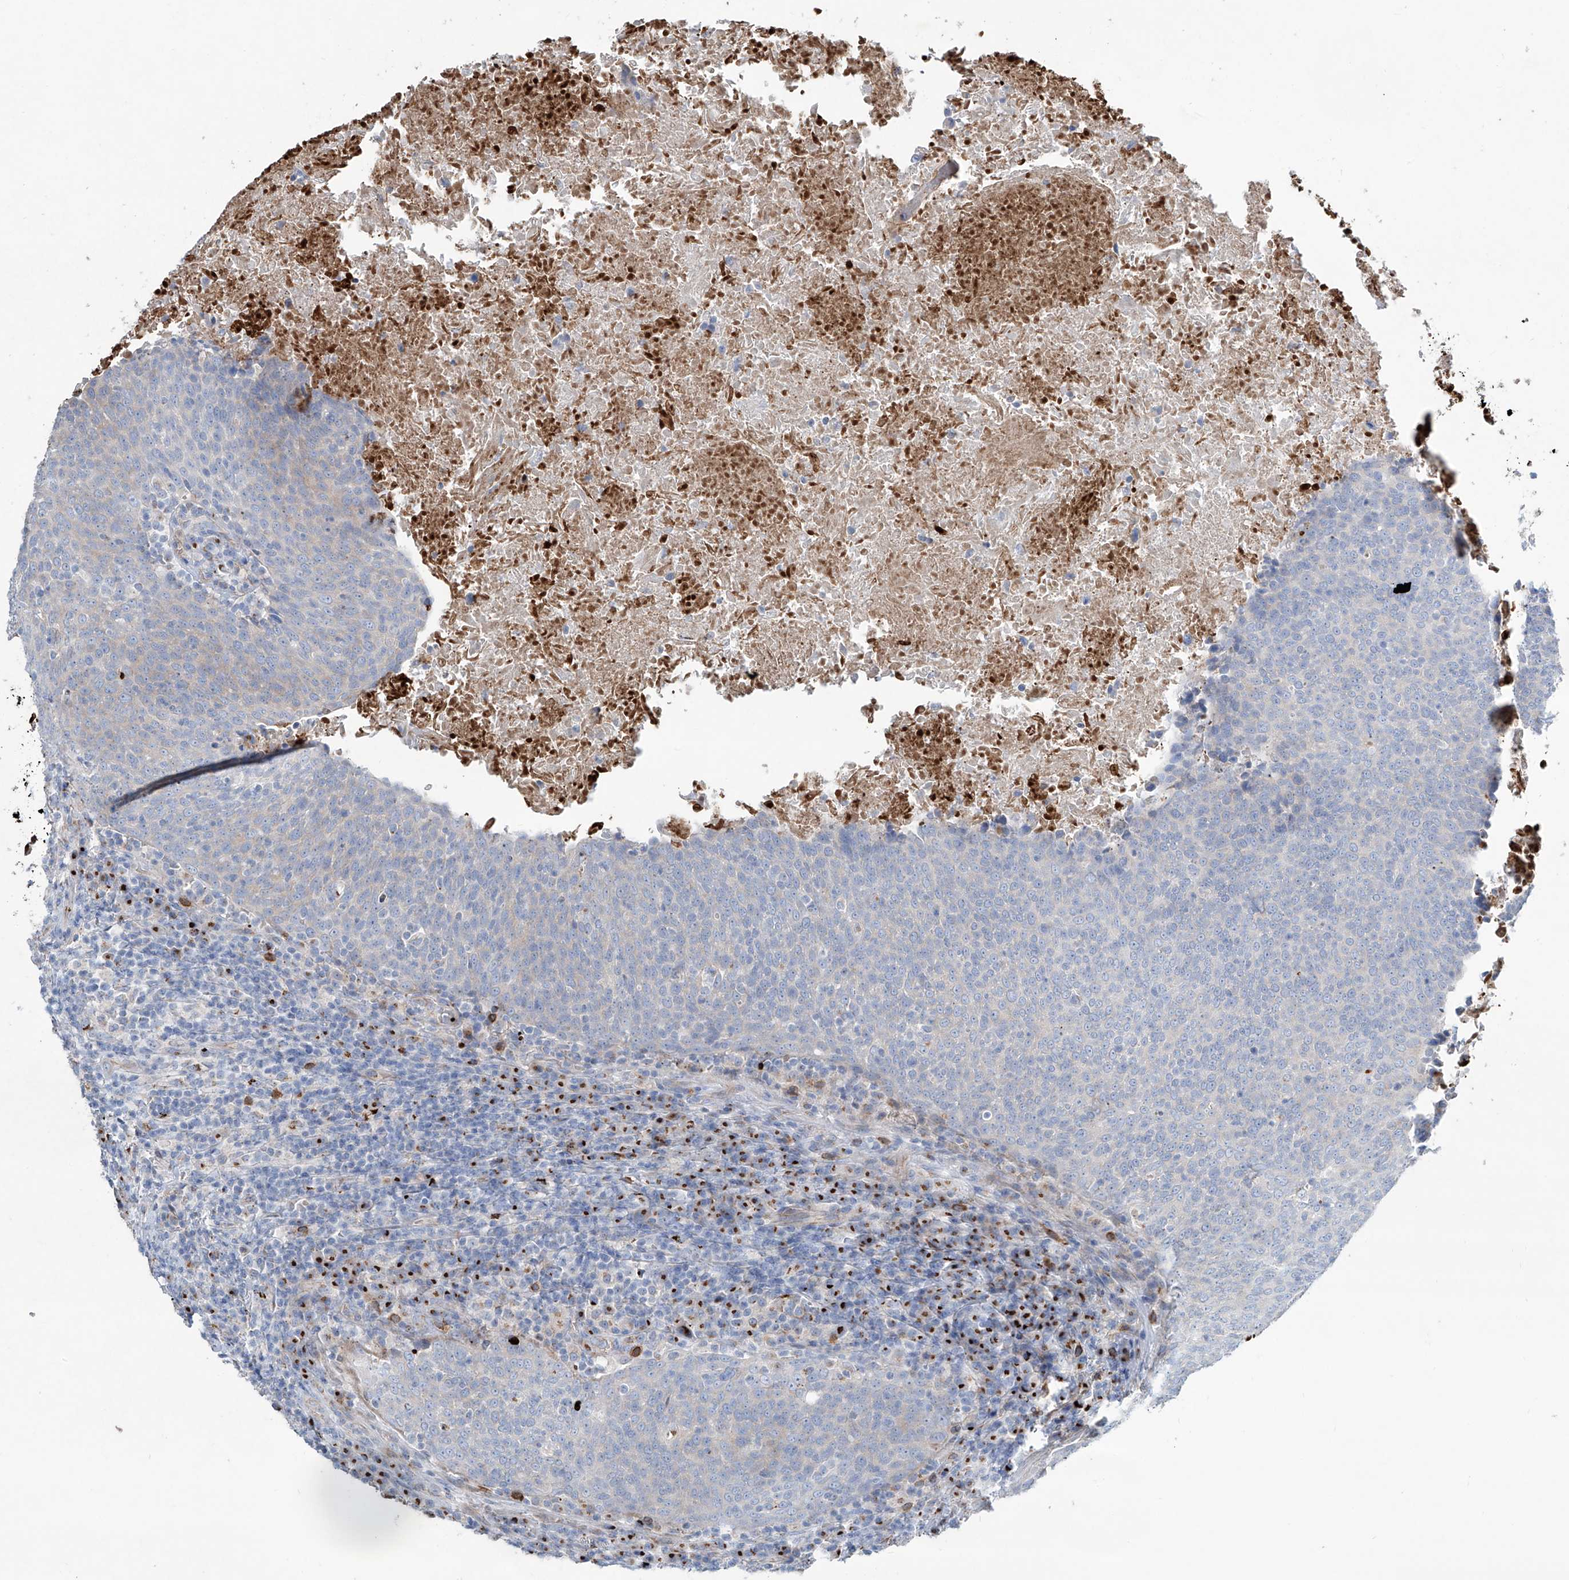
{"staining": {"intensity": "negative", "quantity": "none", "location": "none"}, "tissue": "head and neck cancer", "cell_type": "Tumor cells", "image_type": "cancer", "snomed": [{"axis": "morphology", "description": "Squamous cell carcinoma, NOS"}, {"axis": "morphology", "description": "Squamous cell carcinoma, metastatic, NOS"}, {"axis": "topography", "description": "Lymph node"}, {"axis": "topography", "description": "Head-Neck"}], "caption": "Micrograph shows no protein staining in tumor cells of head and neck cancer tissue.", "gene": "CDH5", "patient": {"sex": "male", "age": 62}}